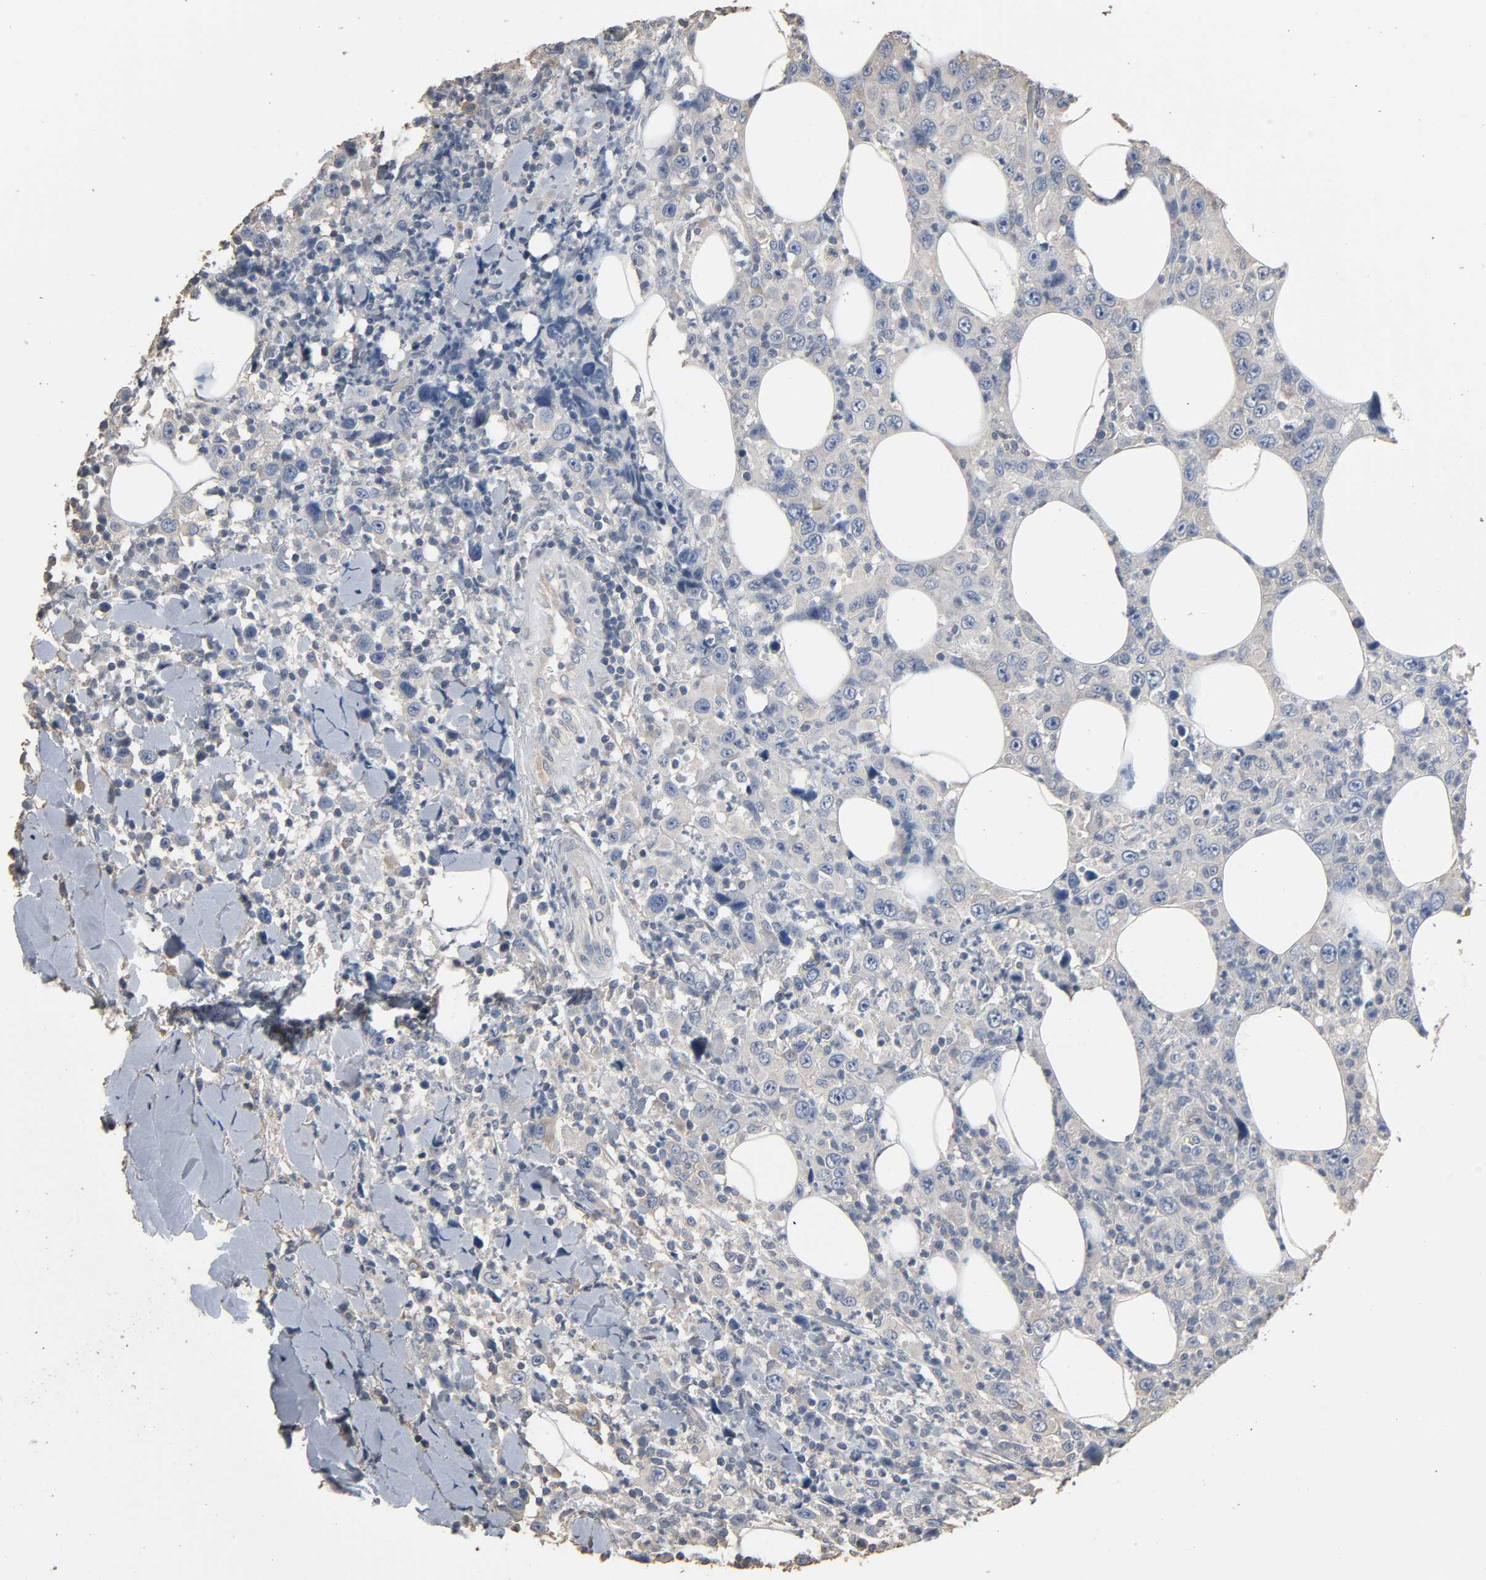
{"staining": {"intensity": "negative", "quantity": "none", "location": "none"}, "tissue": "thyroid cancer", "cell_type": "Tumor cells", "image_type": "cancer", "snomed": [{"axis": "morphology", "description": "Carcinoma, NOS"}, {"axis": "topography", "description": "Thyroid gland"}], "caption": "Immunohistochemistry (IHC) histopathology image of neoplastic tissue: human thyroid carcinoma stained with DAB exhibits no significant protein positivity in tumor cells.", "gene": "SOX6", "patient": {"sex": "female", "age": 77}}